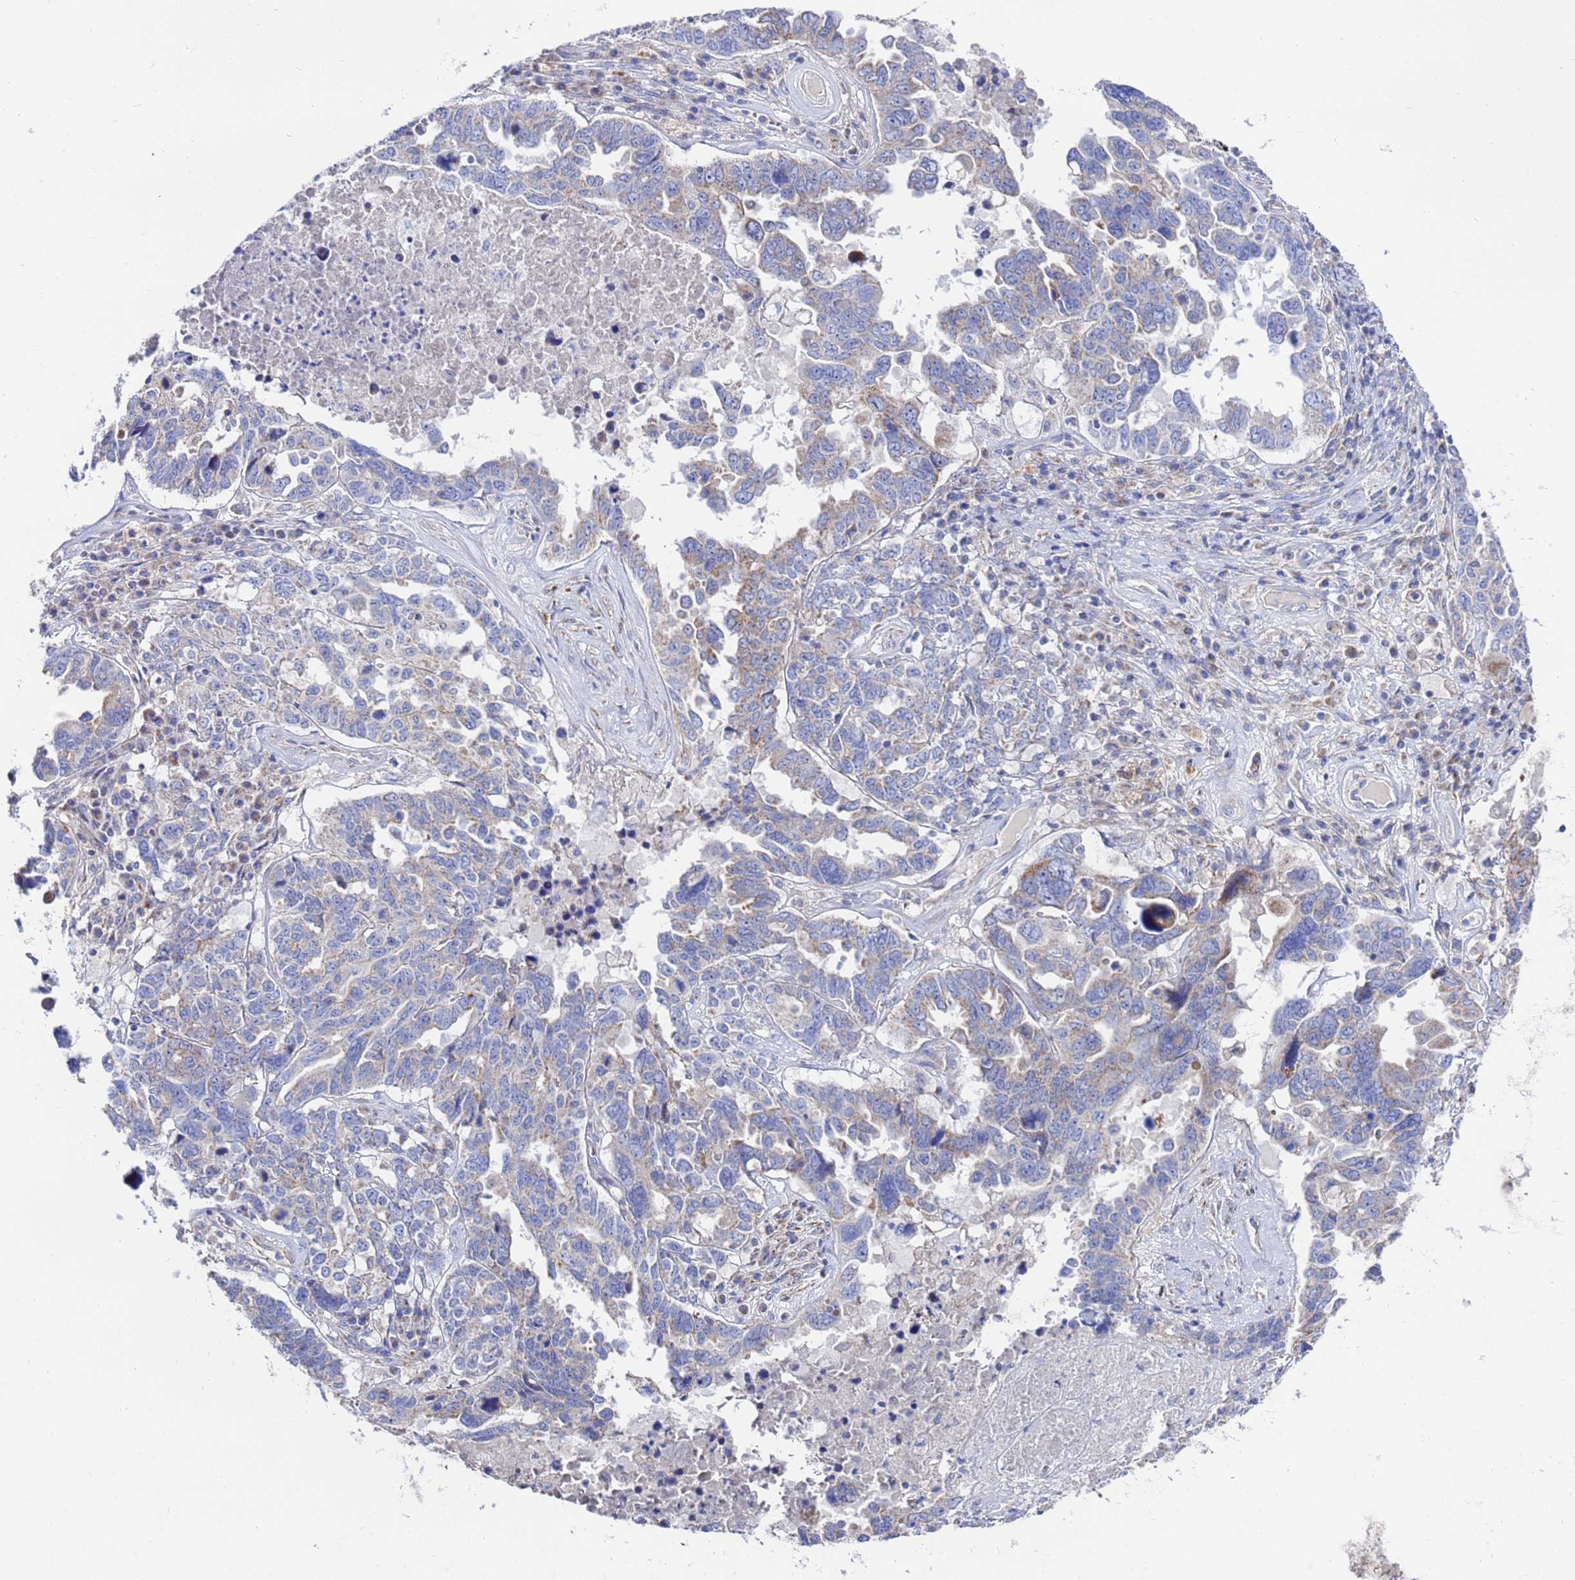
{"staining": {"intensity": "weak", "quantity": "<25%", "location": "cytoplasmic/membranous"}, "tissue": "ovarian cancer", "cell_type": "Tumor cells", "image_type": "cancer", "snomed": [{"axis": "morphology", "description": "Carcinoma, endometroid"}, {"axis": "topography", "description": "Ovary"}], "caption": "A photomicrograph of human ovarian endometroid carcinoma is negative for staining in tumor cells. (Stains: DAB (3,3'-diaminobenzidine) immunohistochemistry with hematoxylin counter stain, Microscopy: brightfield microscopy at high magnification).", "gene": "FAHD2A", "patient": {"sex": "female", "age": 62}}